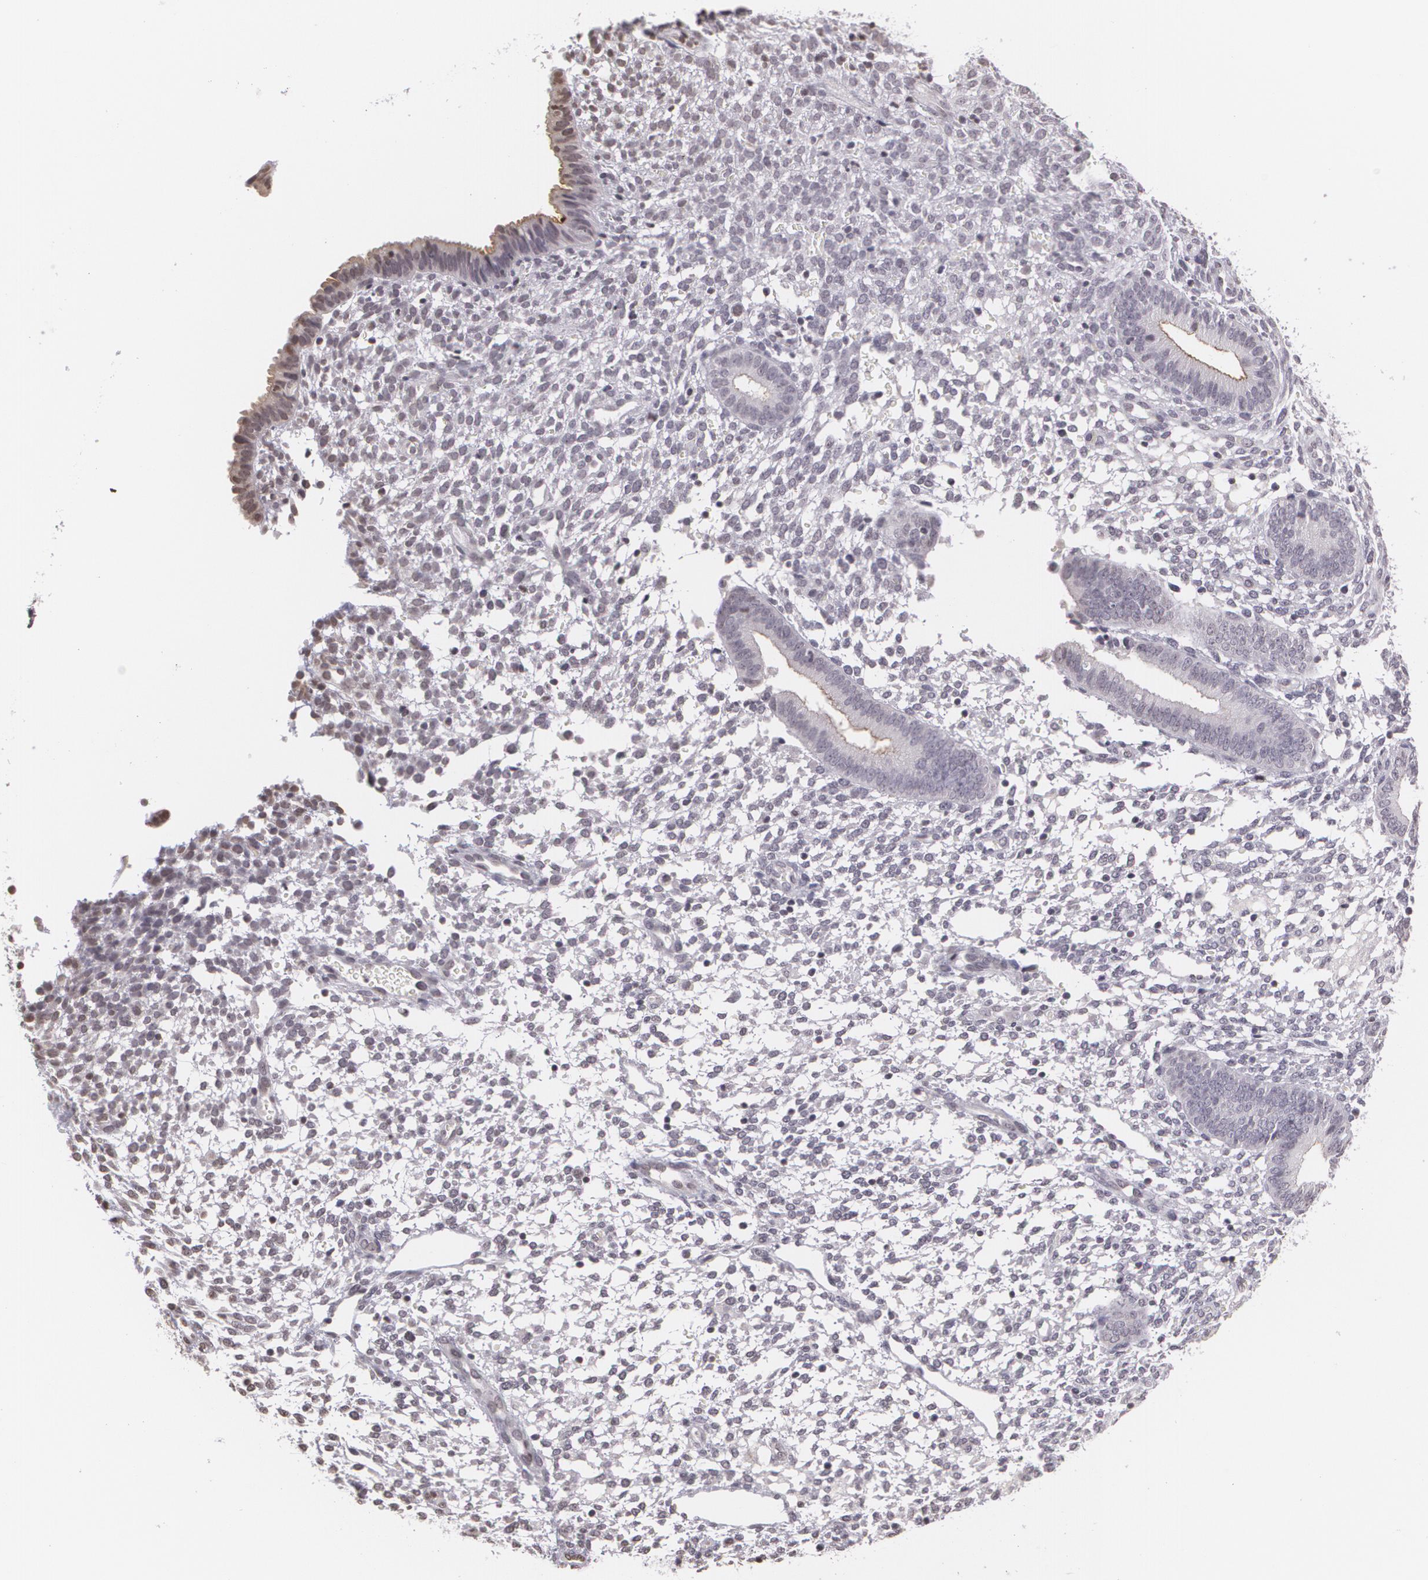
{"staining": {"intensity": "negative", "quantity": "none", "location": "none"}, "tissue": "endometrium", "cell_type": "Cells in endometrial stroma", "image_type": "normal", "snomed": [{"axis": "morphology", "description": "Normal tissue, NOS"}, {"axis": "topography", "description": "Endometrium"}], "caption": "A high-resolution image shows immunohistochemistry (IHC) staining of benign endometrium, which demonstrates no significant expression in cells in endometrial stroma.", "gene": "MUC1", "patient": {"sex": "female", "age": 35}}